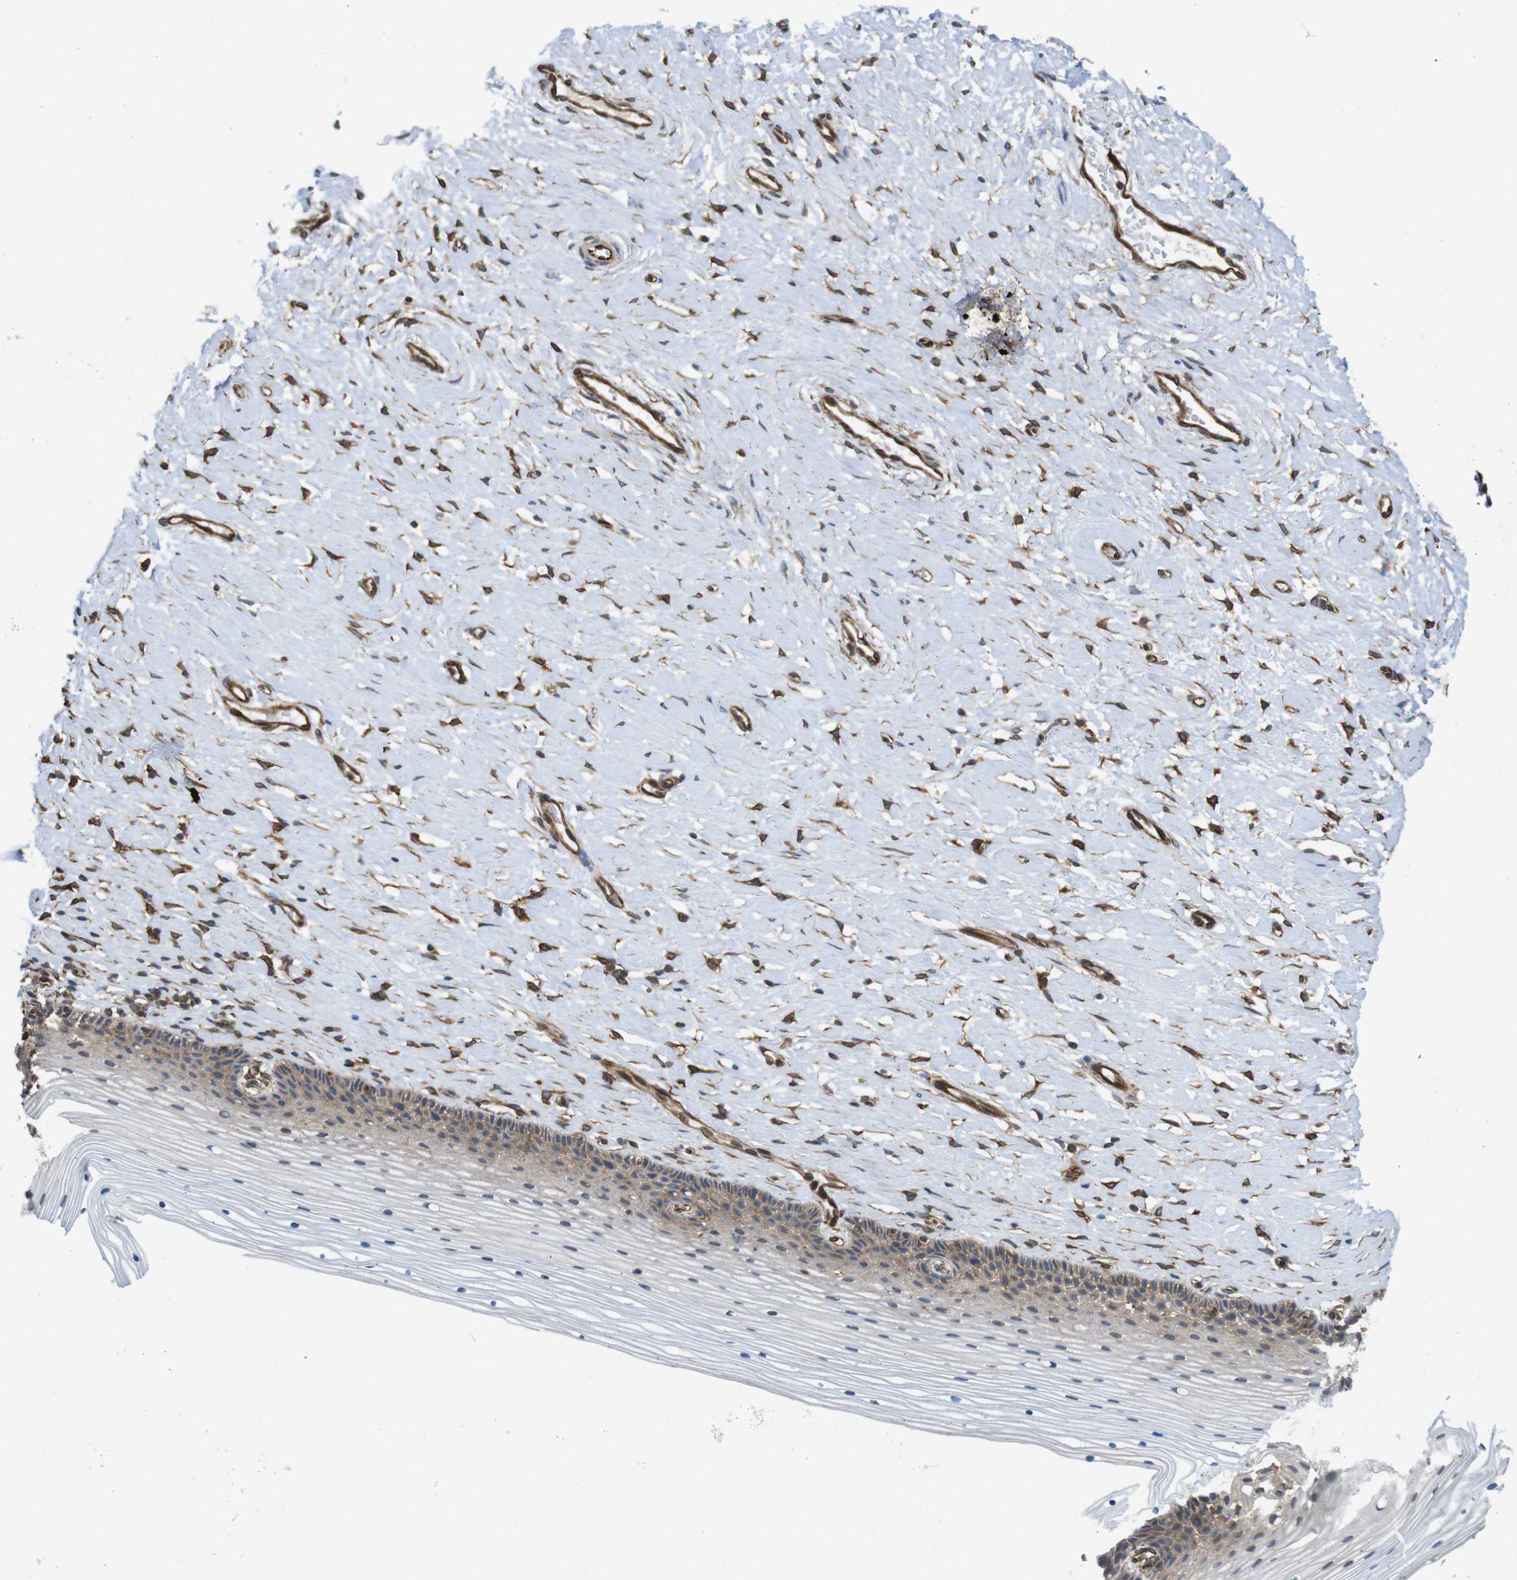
{"staining": {"intensity": "moderate", "quantity": ">75%", "location": "cytoplasmic/membranous"}, "tissue": "cervix", "cell_type": "Glandular cells", "image_type": "normal", "snomed": [{"axis": "morphology", "description": "Normal tissue, NOS"}, {"axis": "topography", "description": "Cervix"}], "caption": "Glandular cells reveal medium levels of moderate cytoplasmic/membranous staining in about >75% of cells in benign human cervix.", "gene": "ZDHHC5", "patient": {"sex": "female", "age": 39}}